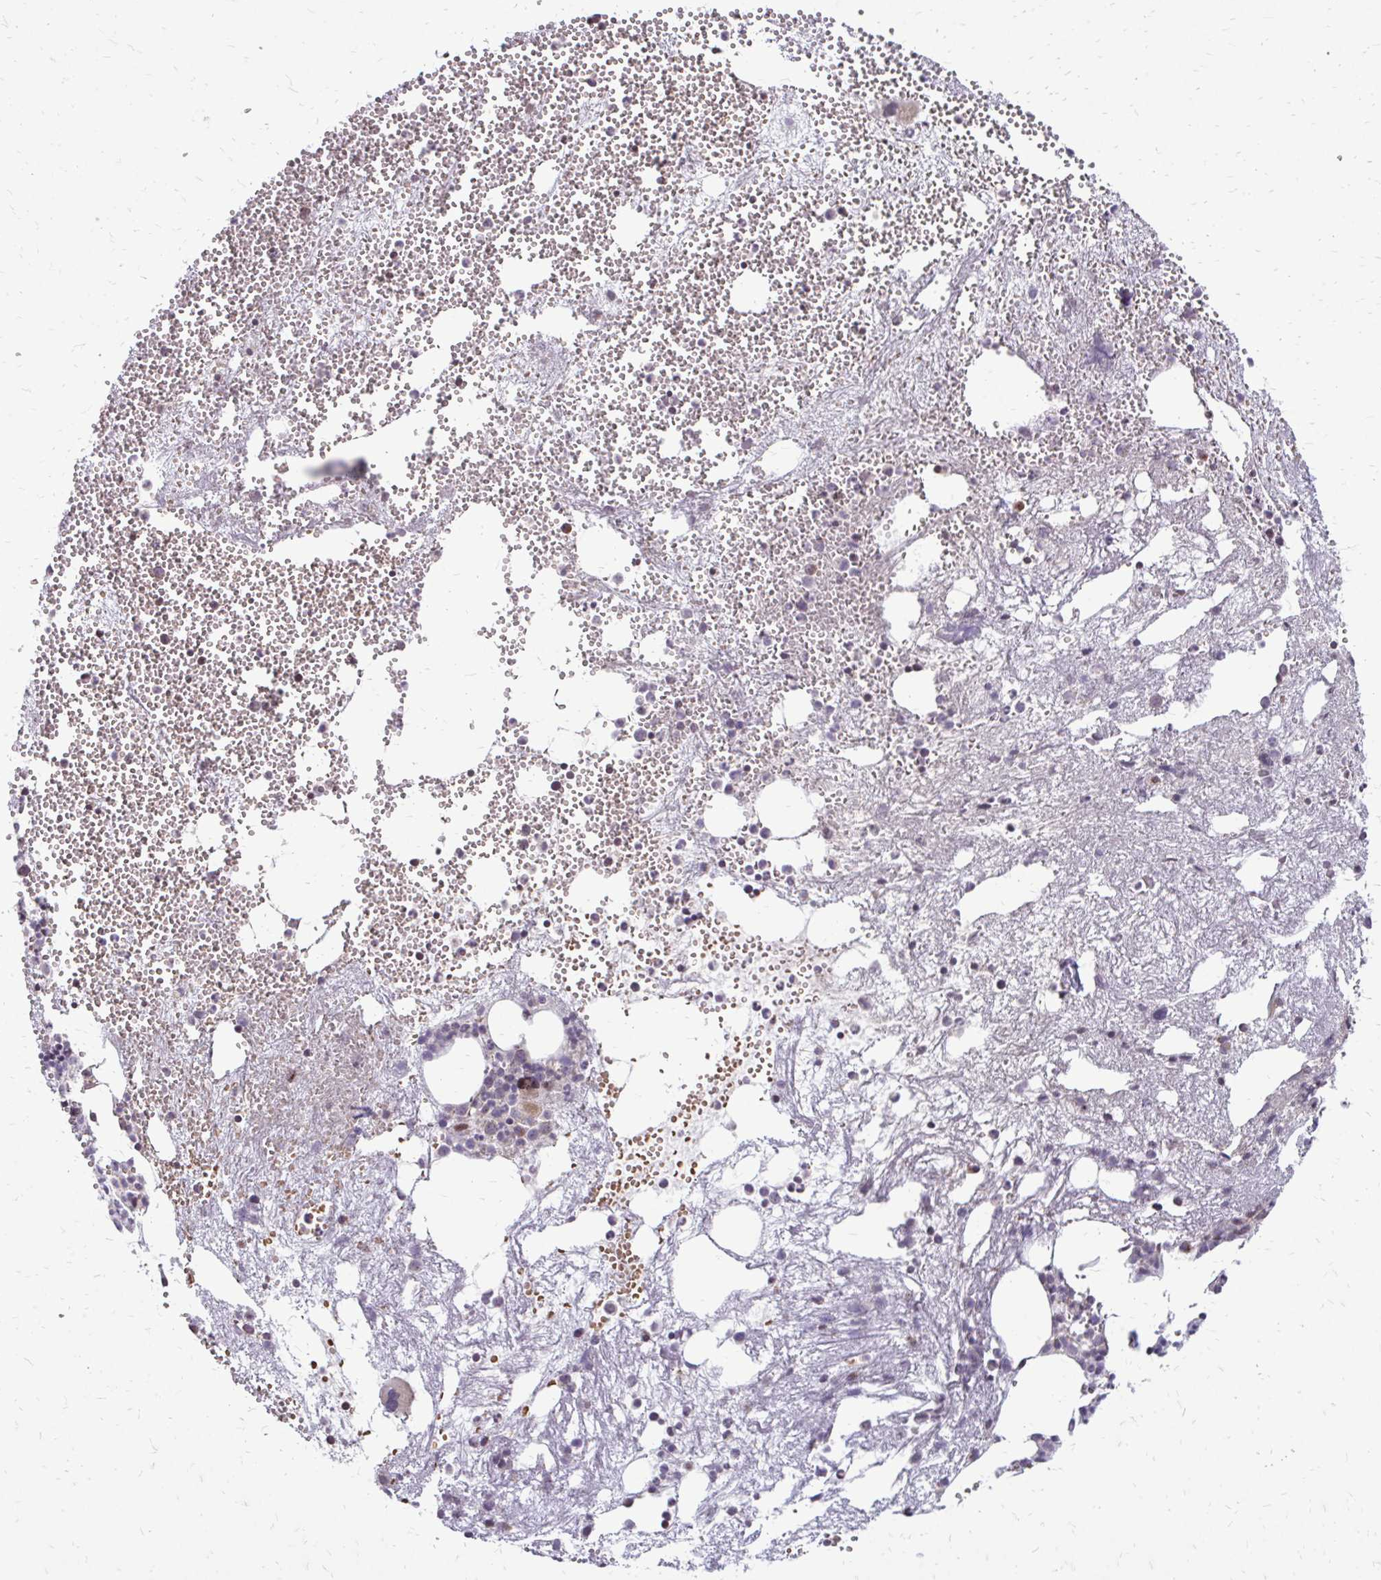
{"staining": {"intensity": "moderate", "quantity": "<25%", "location": "cytoplasmic/membranous"}, "tissue": "bone marrow", "cell_type": "Hematopoietic cells", "image_type": "normal", "snomed": [{"axis": "morphology", "description": "Normal tissue, NOS"}, {"axis": "topography", "description": "Bone marrow"}], "caption": "About <25% of hematopoietic cells in benign bone marrow reveal moderate cytoplasmic/membranous protein expression as visualized by brown immunohistochemical staining.", "gene": "FUNDC2", "patient": {"sex": "female", "age": 57}}